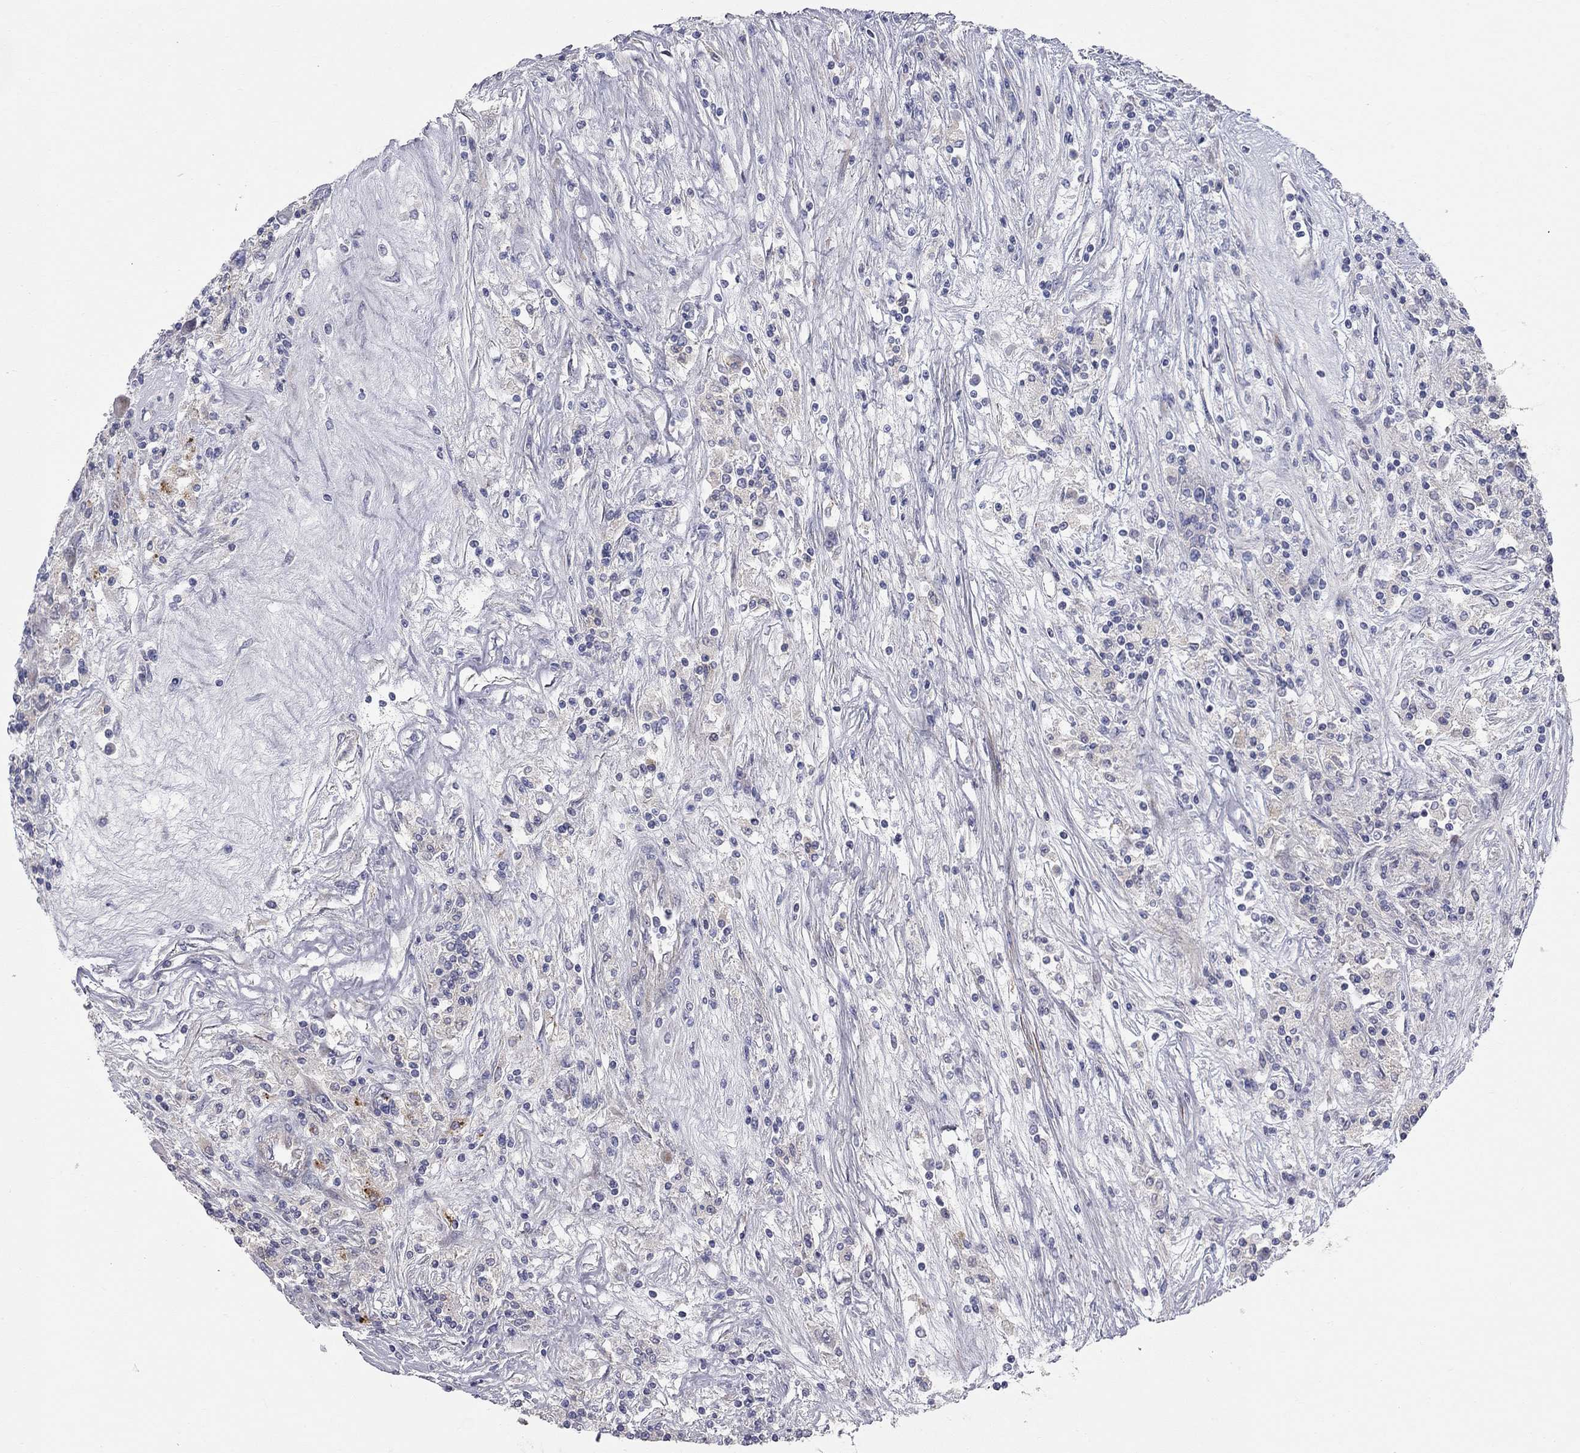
{"staining": {"intensity": "negative", "quantity": "none", "location": "none"}, "tissue": "renal cancer", "cell_type": "Tumor cells", "image_type": "cancer", "snomed": [{"axis": "morphology", "description": "Adenocarcinoma, NOS"}, {"axis": "topography", "description": "Kidney"}], "caption": "Immunohistochemistry micrograph of human adenocarcinoma (renal) stained for a protein (brown), which reveals no positivity in tumor cells. (Immunohistochemistry, brightfield microscopy, high magnification).", "gene": "KANSL1L", "patient": {"sex": "female", "age": 67}}